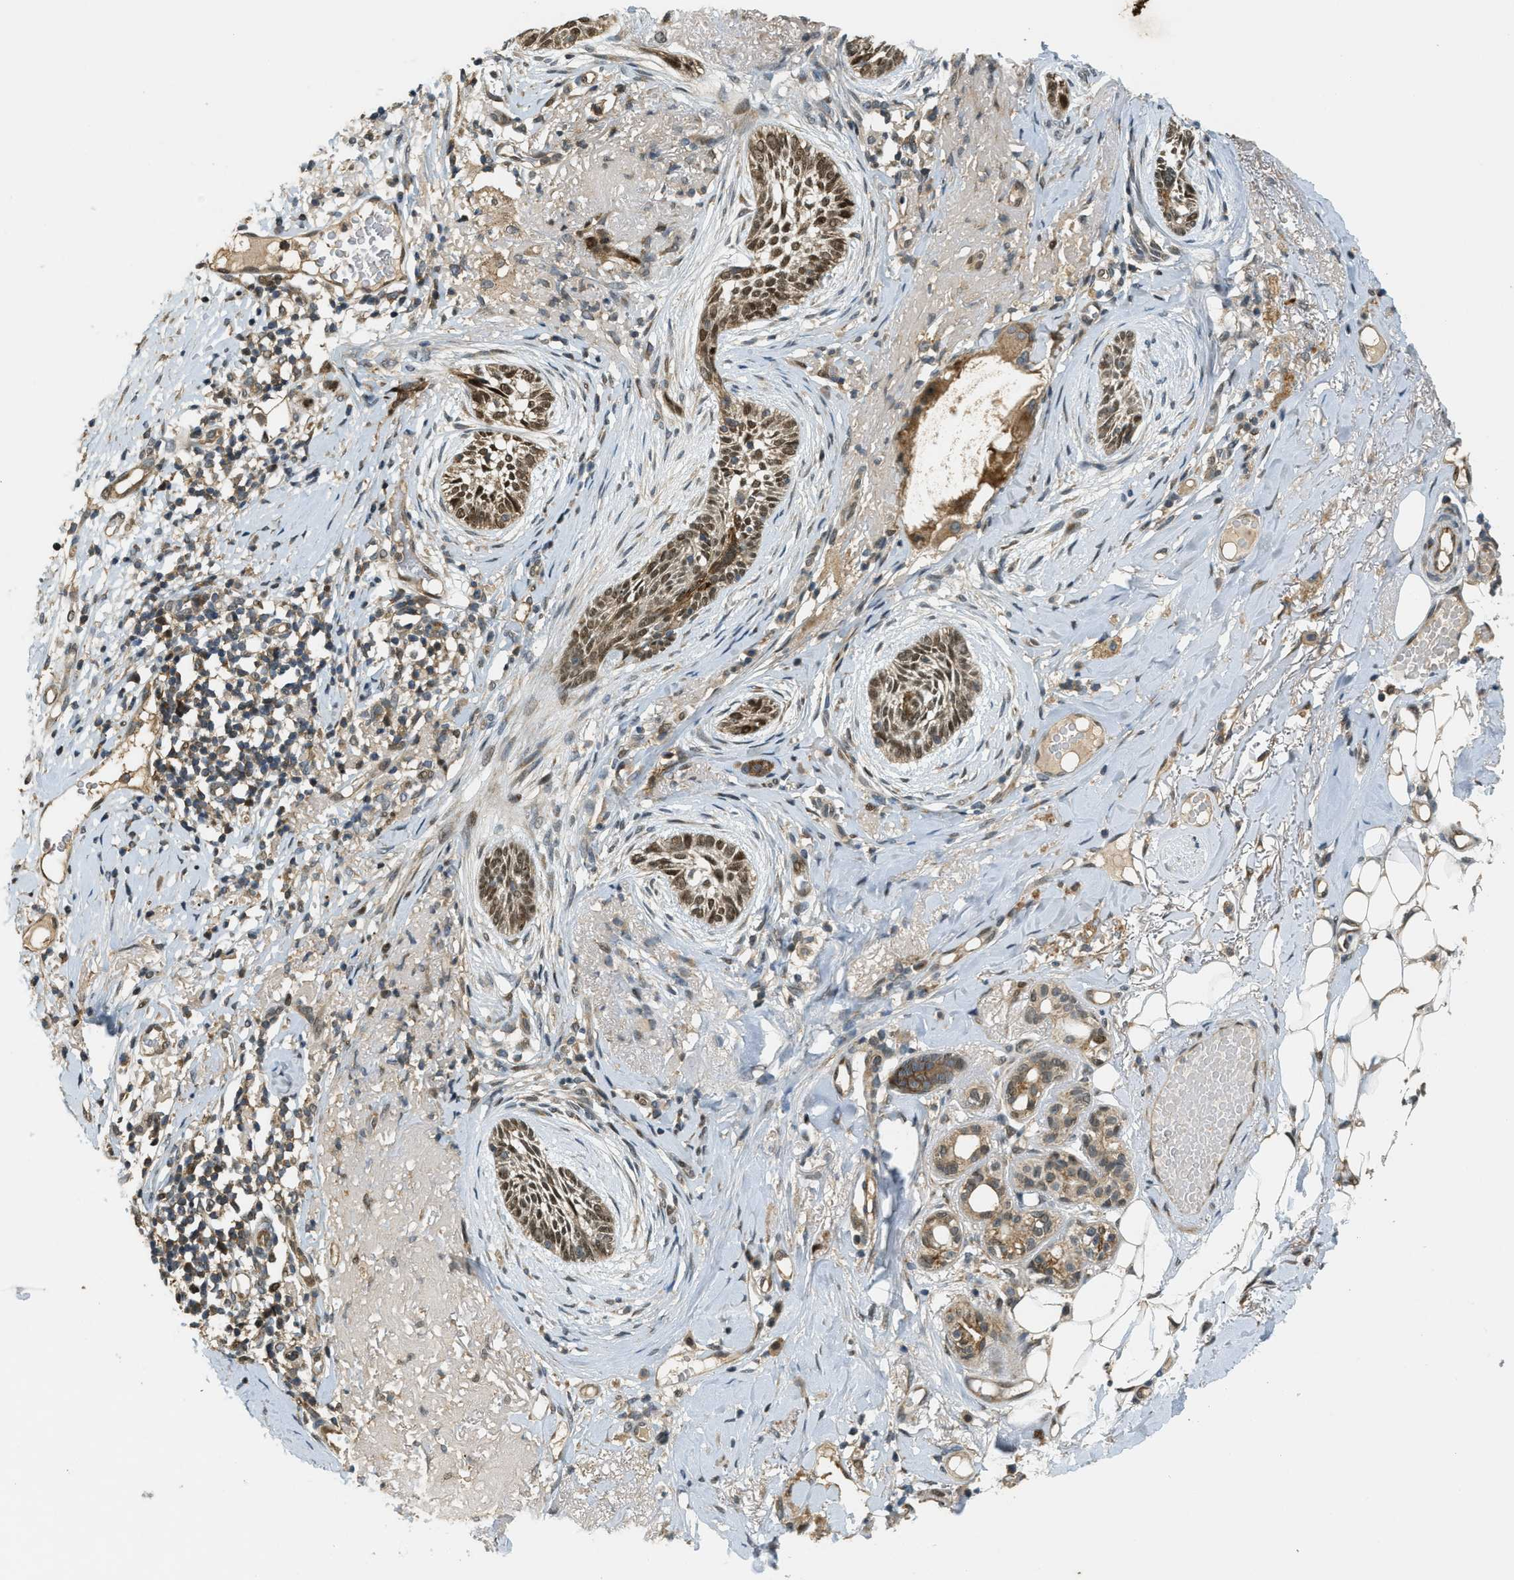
{"staining": {"intensity": "strong", "quantity": ">75%", "location": "cytoplasmic/membranous,nuclear"}, "tissue": "skin cancer", "cell_type": "Tumor cells", "image_type": "cancer", "snomed": [{"axis": "morphology", "description": "Basal cell carcinoma"}, {"axis": "topography", "description": "Skin"}], "caption": "Strong cytoplasmic/membranous and nuclear protein staining is appreciated in approximately >75% of tumor cells in skin basal cell carcinoma.", "gene": "TRAPPC14", "patient": {"sex": "female", "age": 88}}